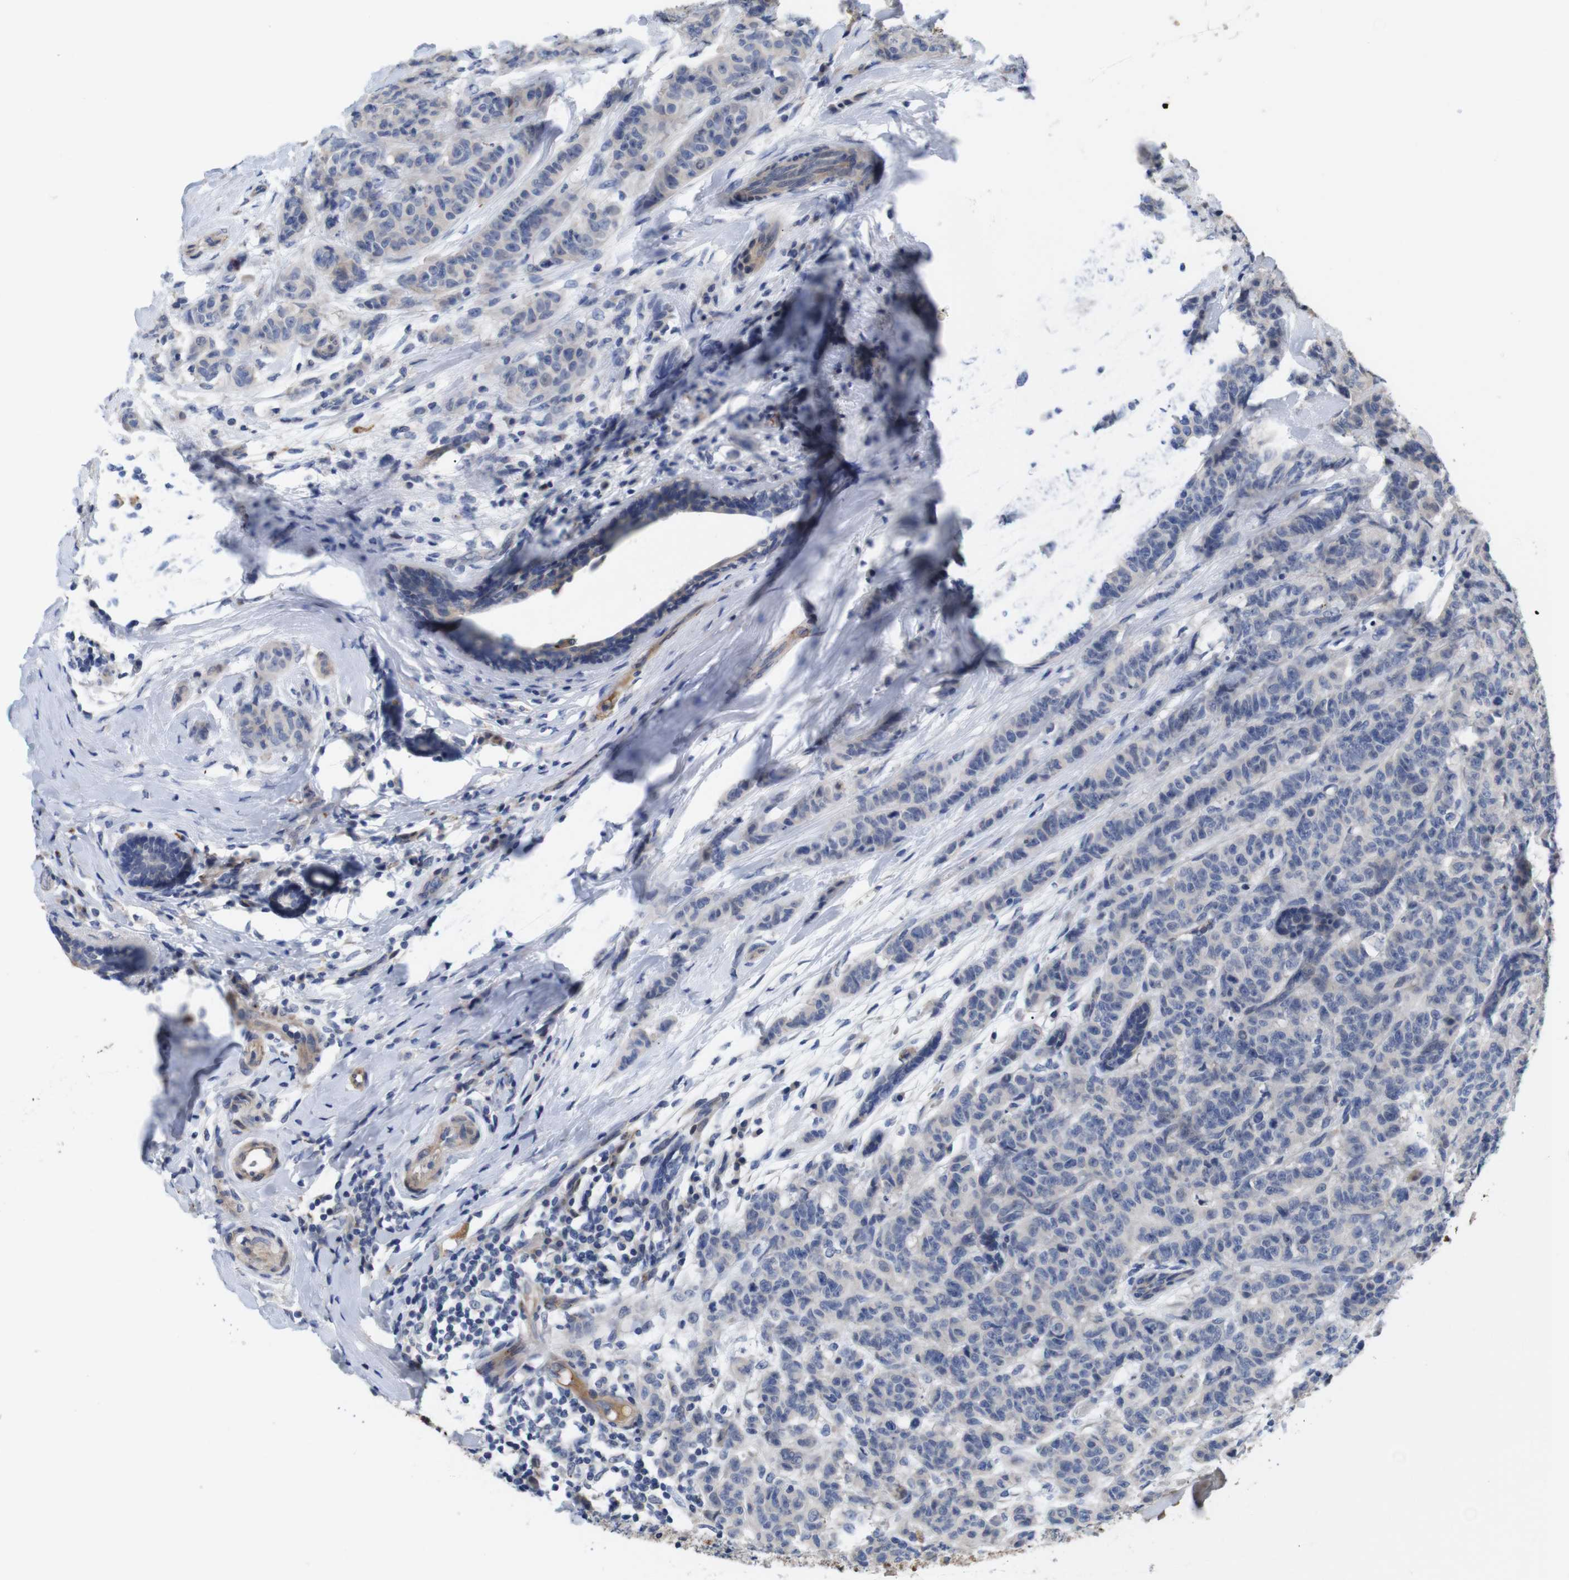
{"staining": {"intensity": "weak", "quantity": "<25%", "location": "cytoplasmic/membranous"}, "tissue": "breast cancer", "cell_type": "Tumor cells", "image_type": "cancer", "snomed": [{"axis": "morphology", "description": "Normal tissue, NOS"}, {"axis": "morphology", "description": "Duct carcinoma"}, {"axis": "topography", "description": "Breast"}], "caption": "Tumor cells show no significant expression in breast cancer (infiltrating ductal carcinoma).", "gene": "SPRY3", "patient": {"sex": "female", "age": 40}}